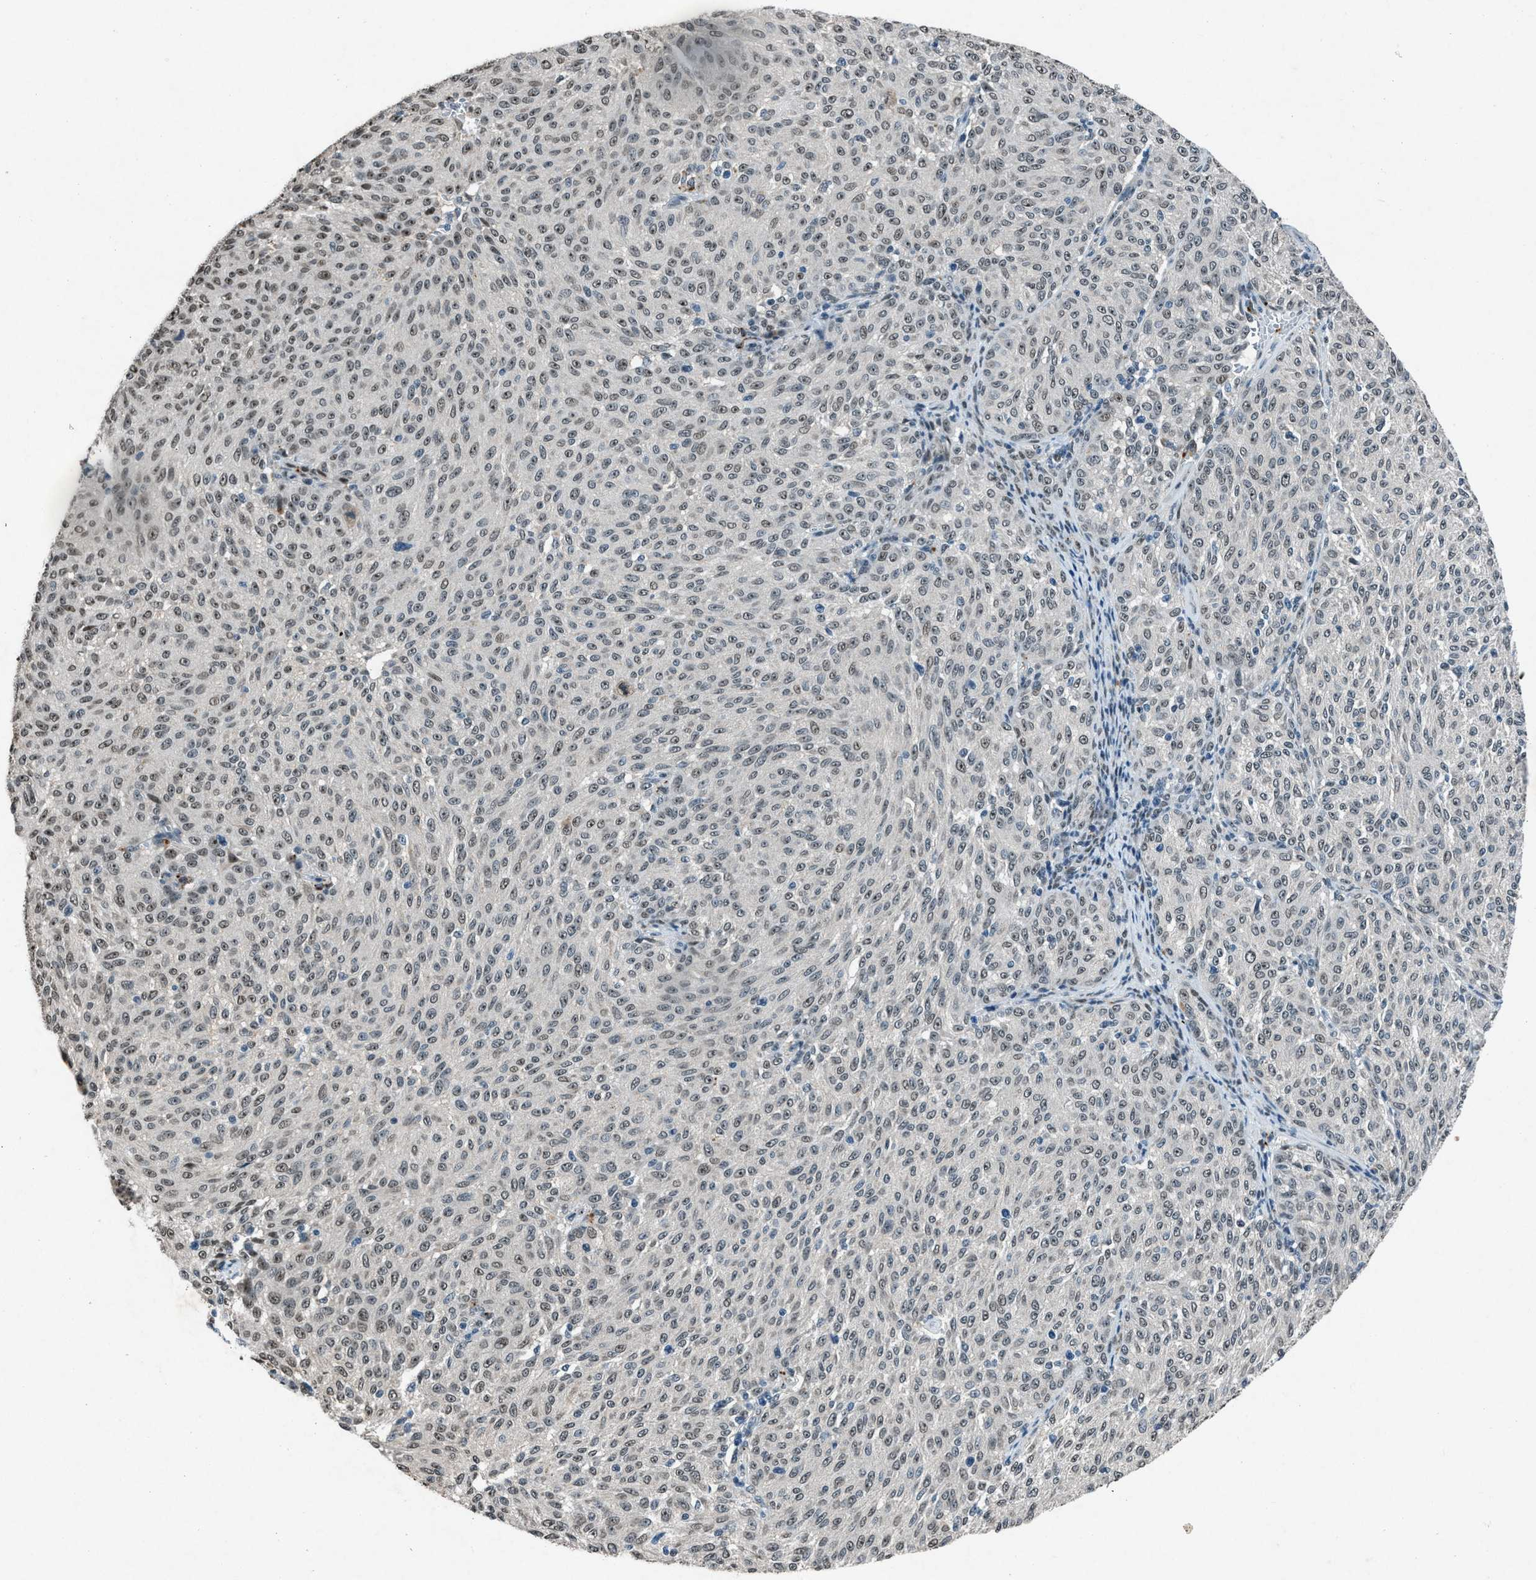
{"staining": {"intensity": "weak", "quantity": ">75%", "location": "nuclear"}, "tissue": "melanoma", "cell_type": "Tumor cells", "image_type": "cancer", "snomed": [{"axis": "morphology", "description": "Malignant melanoma, NOS"}, {"axis": "topography", "description": "Skin"}], "caption": "High-power microscopy captured an IHC photomicrograph of melanoma, revealing weak nuclear positivity in about >75% of tumor cells.", "gene": "ADCY1", "patient": {"sex": "female", "age": 72}}